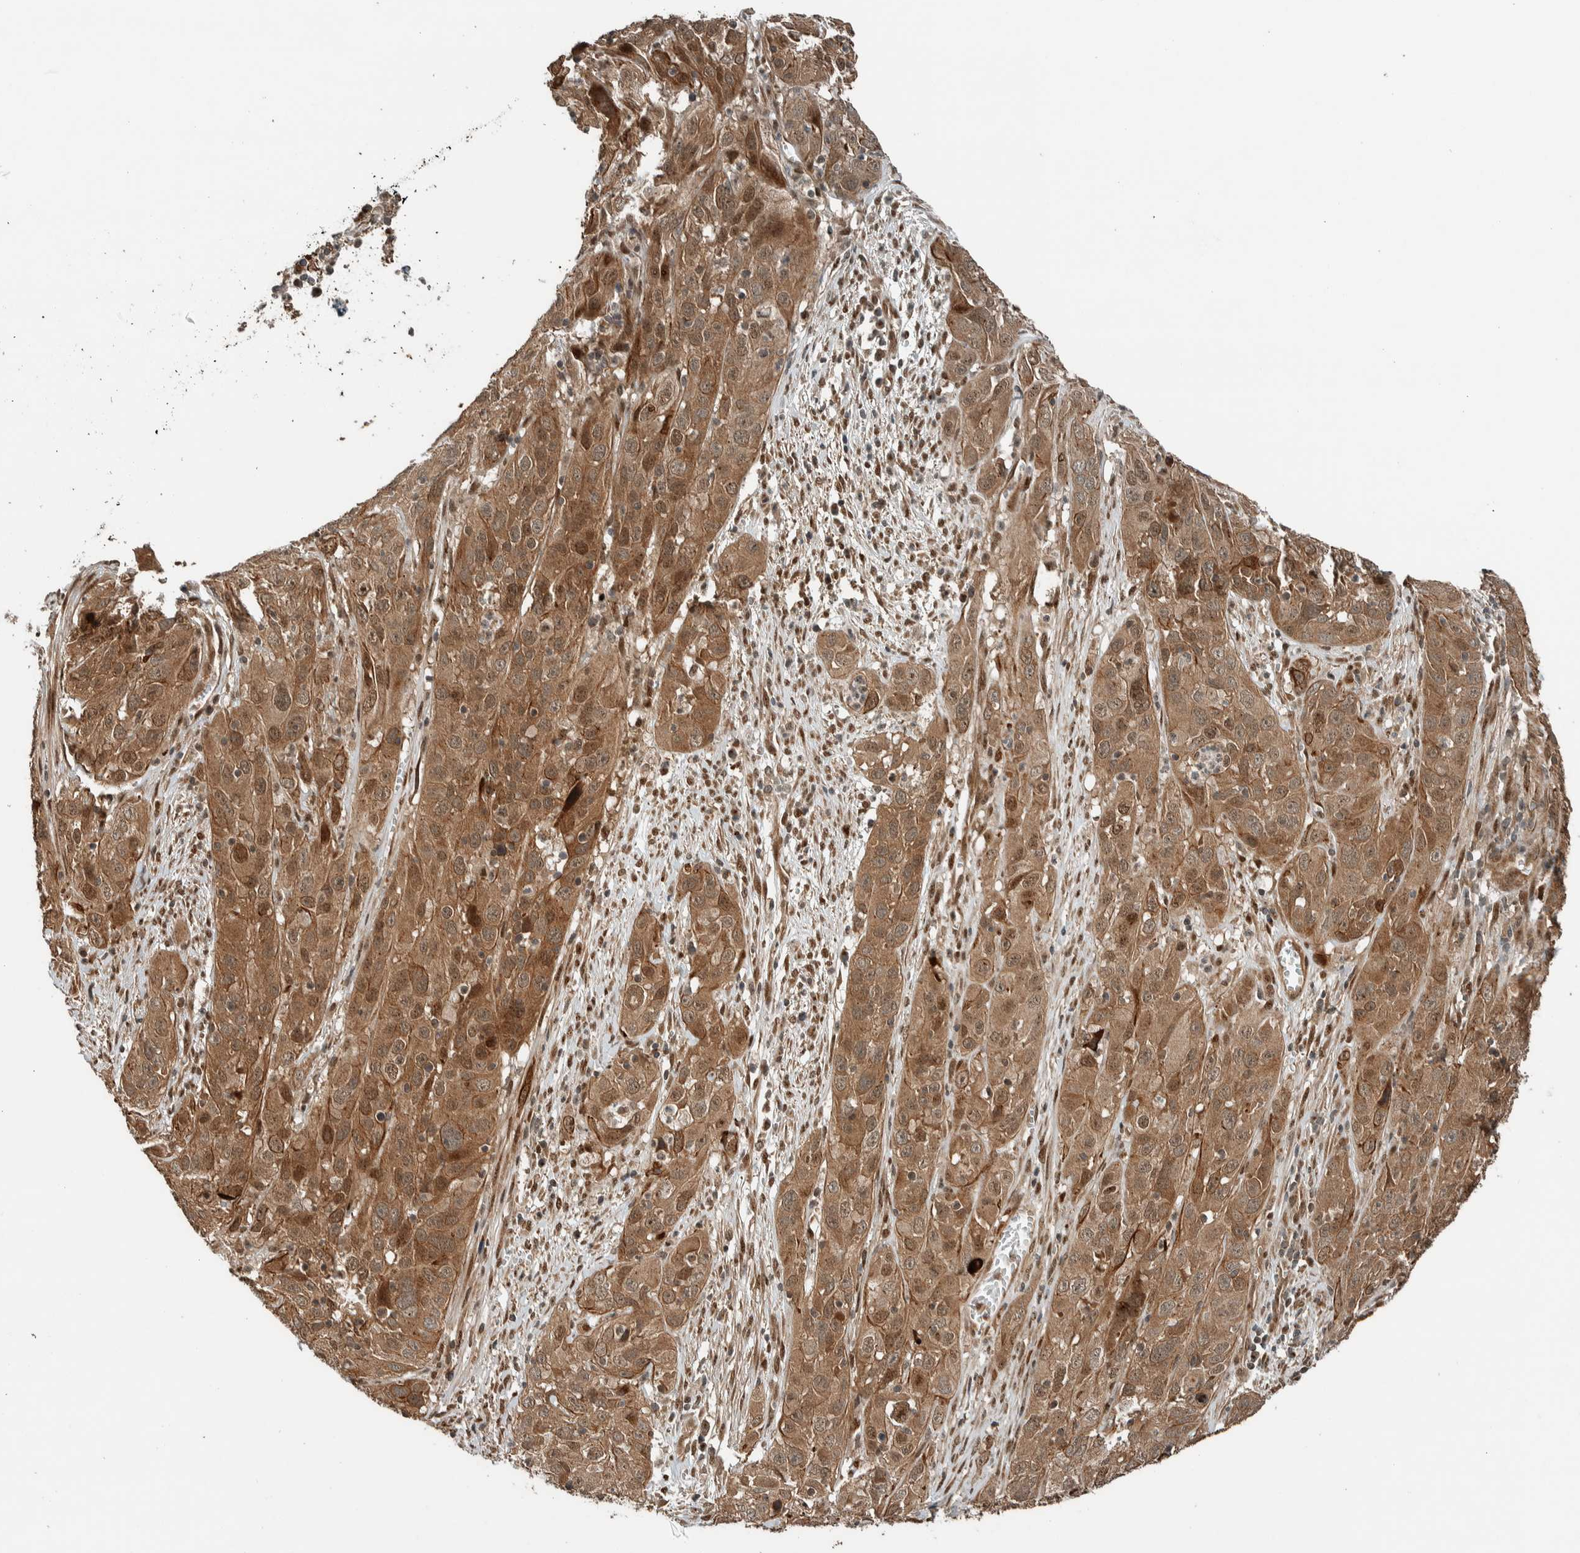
{"staining": {"intensity": "moderate", "quantity": ">75%", "location": "cytoplasmic/membranous,nuclear"}, "tissue": "cervical cancer", "cell_type": "Tumor cells", "image_type": "cancer", "snomed": [{"axis": "morphology", "description": "Squamous cell carcinoma, NOS"}, {"axis": "topography", "description": "Cervix"}], "caption": "Protein staining reveals moderate cytoplasmic/membranous and nuclear staining in approximately >75% of tumor cells in cervical cancer (squamous cell carcinoma). (brown staining indicates protein expression, while blue staining denotes nuclei).", "gene": "STXBP4", "patient": {"sex": "female", "age": 32}}